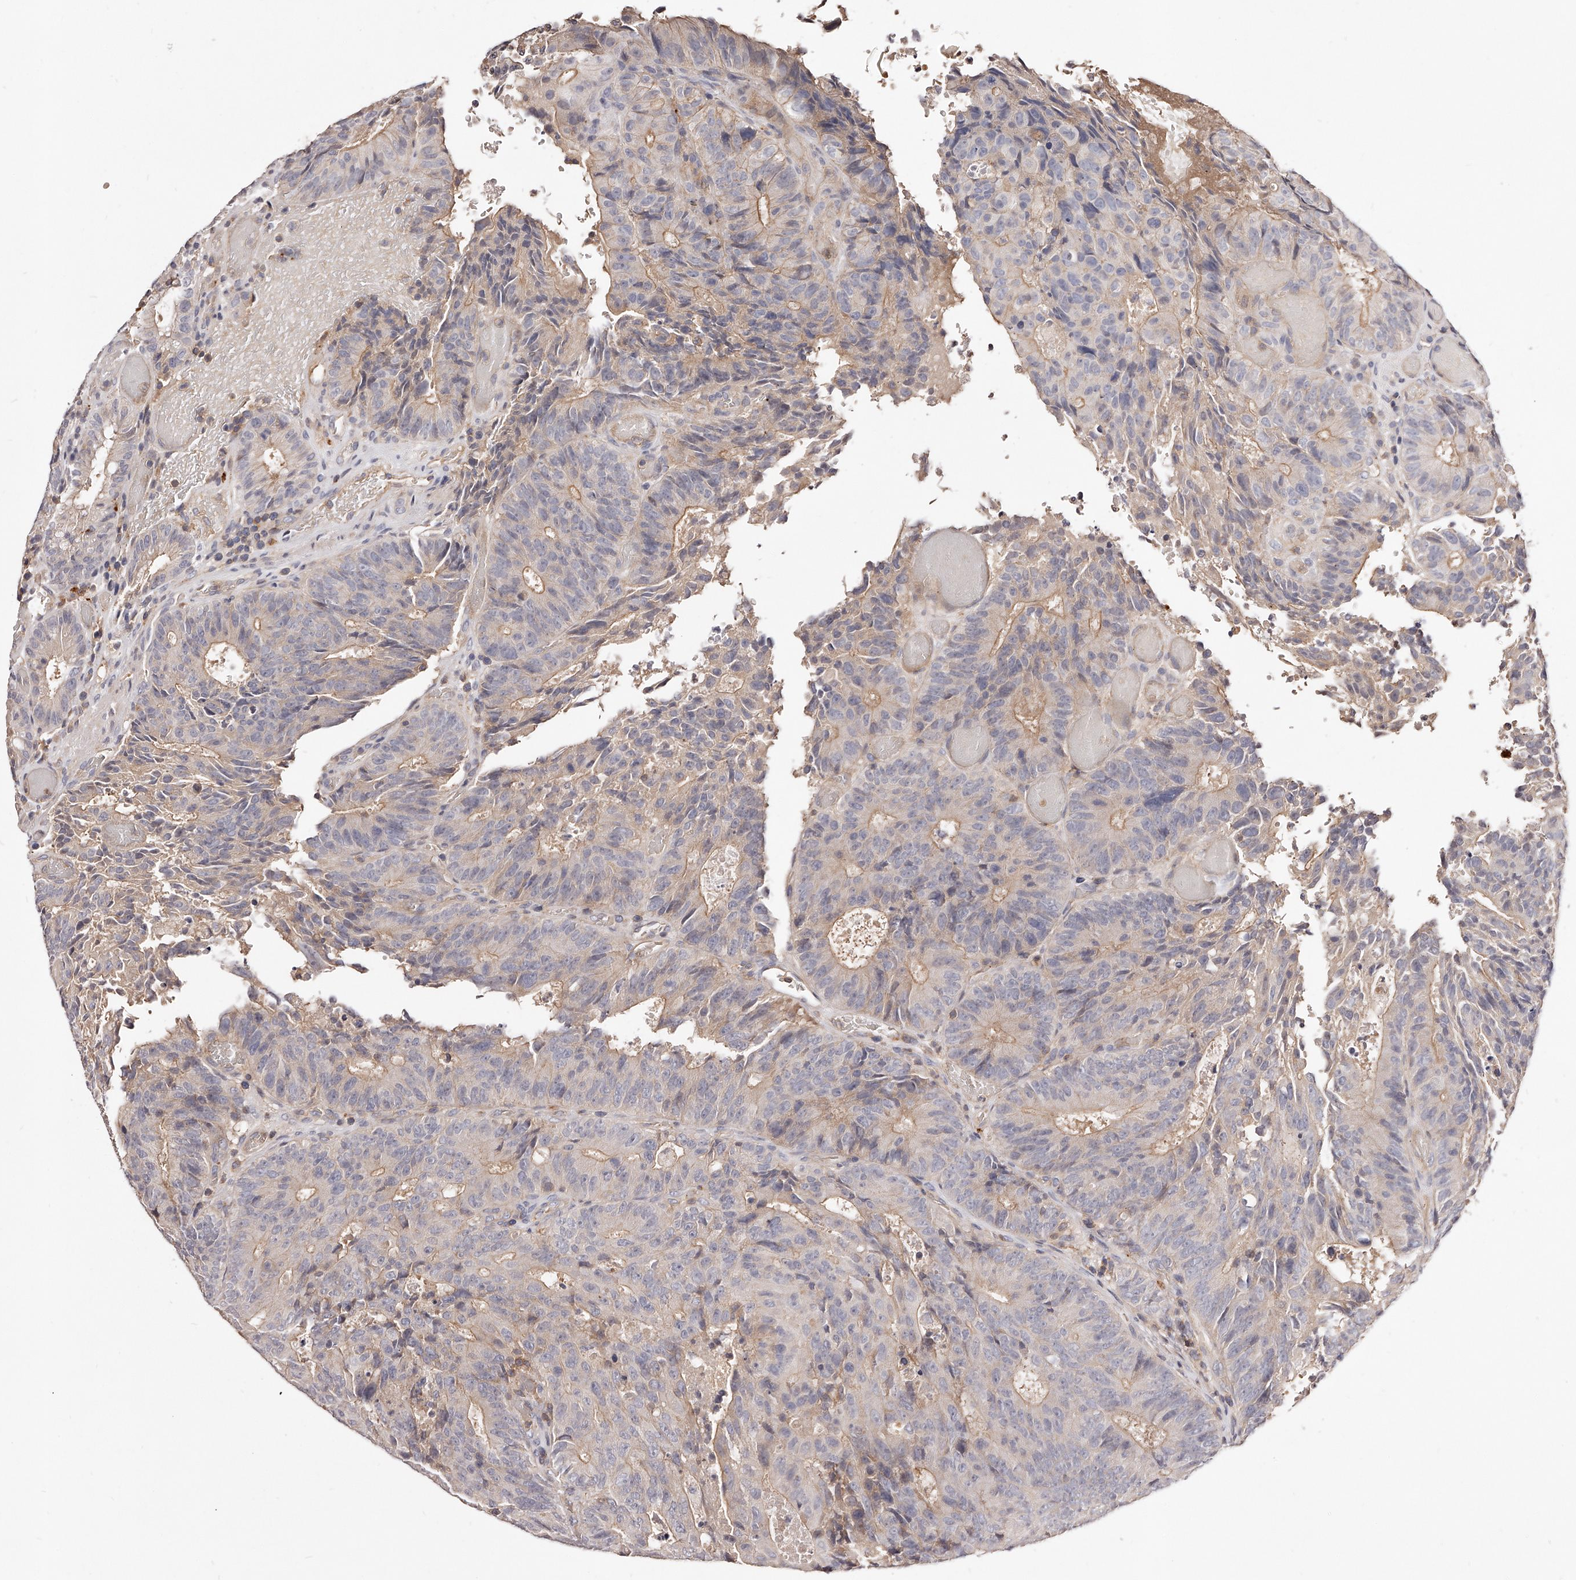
{"staining": {"intensity": "weak", "quantity": "<25%", "location": "cytoplasmic/membranous"}, "tissue": "colorectal cancer", "cell_type": "Tumor cells", "image_type": "cancer", "snomed": [{"axis": "morphology", "description": "Adenocarcinoma, NOS"}, {"axis": "topography", "description": "Colon"}], "caption": "There is no significant staining in tumor cells of colorectal cancer.", "gene": "PHACTR1", "patient": {"sex": "male", "age": 87}}